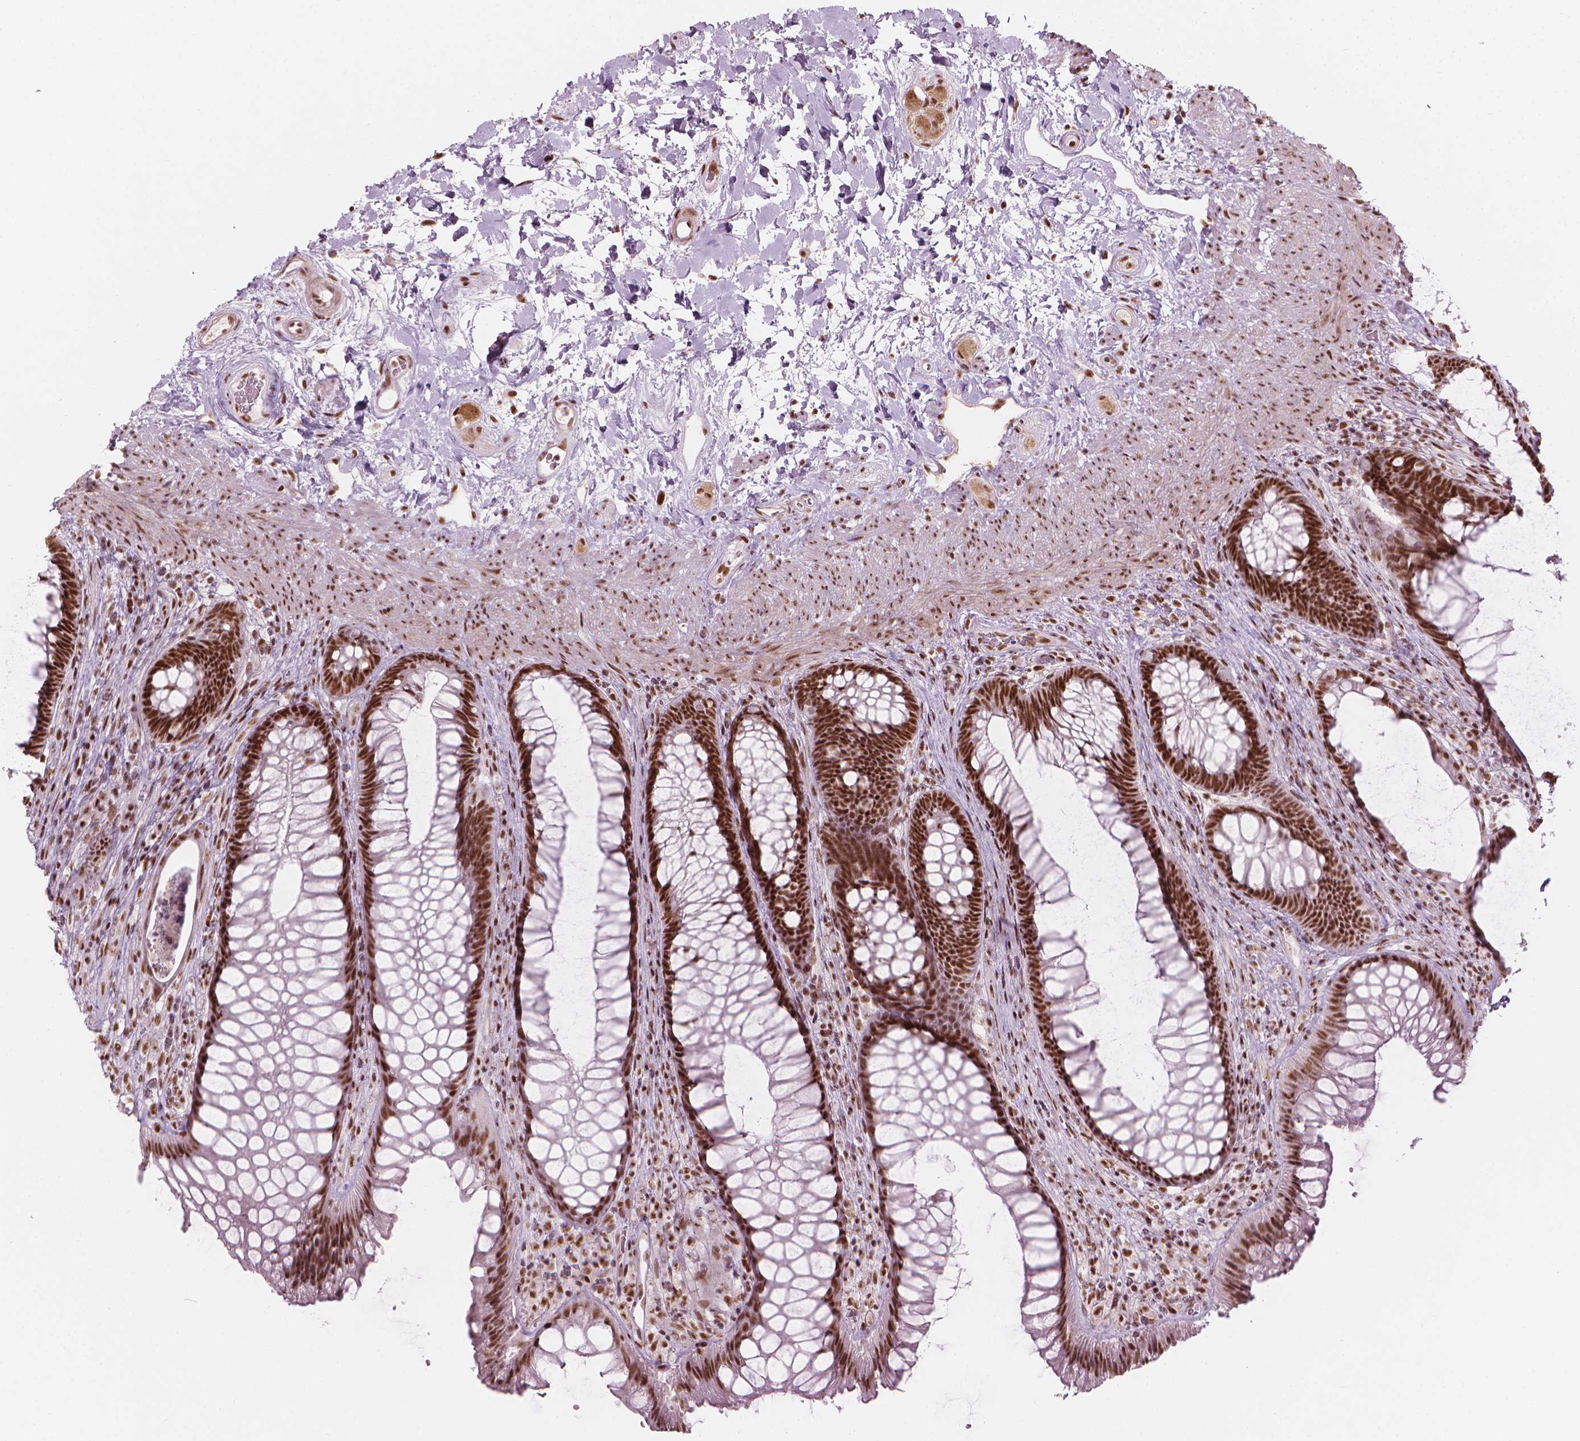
{"staining": {"intensity": "strong", "quantity": ">75%", "location": "nuclear"}, "tissue": "rectum", "cell_type": "Glandular cells", "image_type": "normal", "snomed": [{"axis": "morphology", "description": "Normal tissue, NOS"}, {"axis": "topography", "description": "Smooth muscle"}, {"axis": "topography", "description": "Rectum"}], "caption": "DAB immunohistochemical staining of unremarkable human rectum displays strong nuclear protein positivity in approximately >75% of glandular cells. Immunohistochemistry (ihc) stains the protein of interest in brown and the nuclei are stained blue.", "gene": "ELF2", "patient": {"sex": "male", "age": 53}}